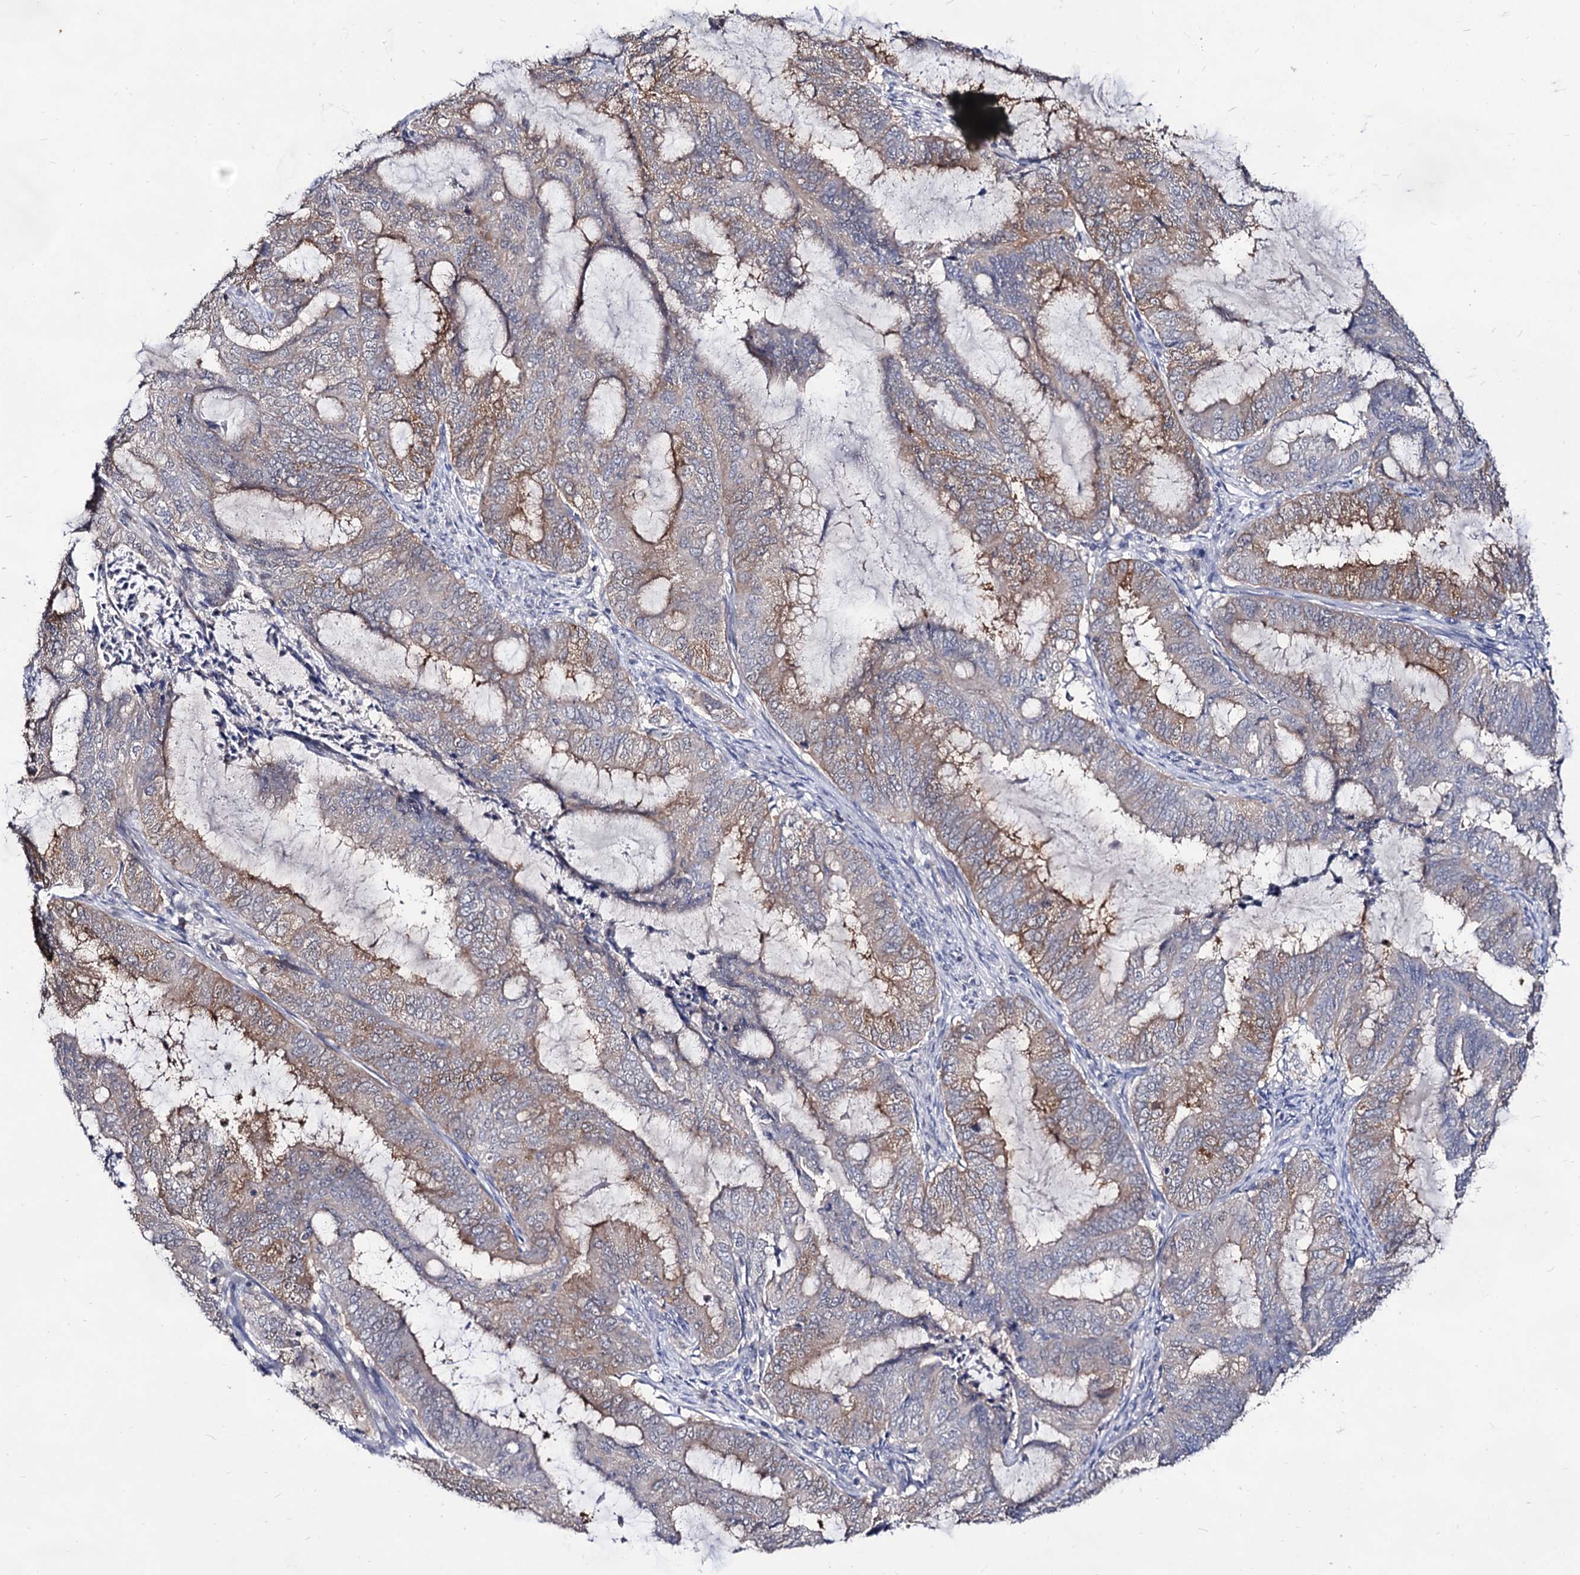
{"staining": {"intensity": "weak", "quantity": "25%-75%", "location": "cytoplasmic/membranous"}, "tissue": "endometrial cancer", "cell_type": "Tumor cells", "image_type": "cancer", "snomed": [{"axis": "morphology", "description": "Adenocarcinoma, NOS"}, {"axis": "topography", "description": "Endometrium"}], "caption": "This photomicrograph exhibits immunohistochemistry (IHC) staining of human endometrial cancer, with low weak cytoplasmic/membranous staining in about 25%-75% of tumor cells.", "gene": "ARFIP2", "patient": {"sex": "female", "age": 51}}